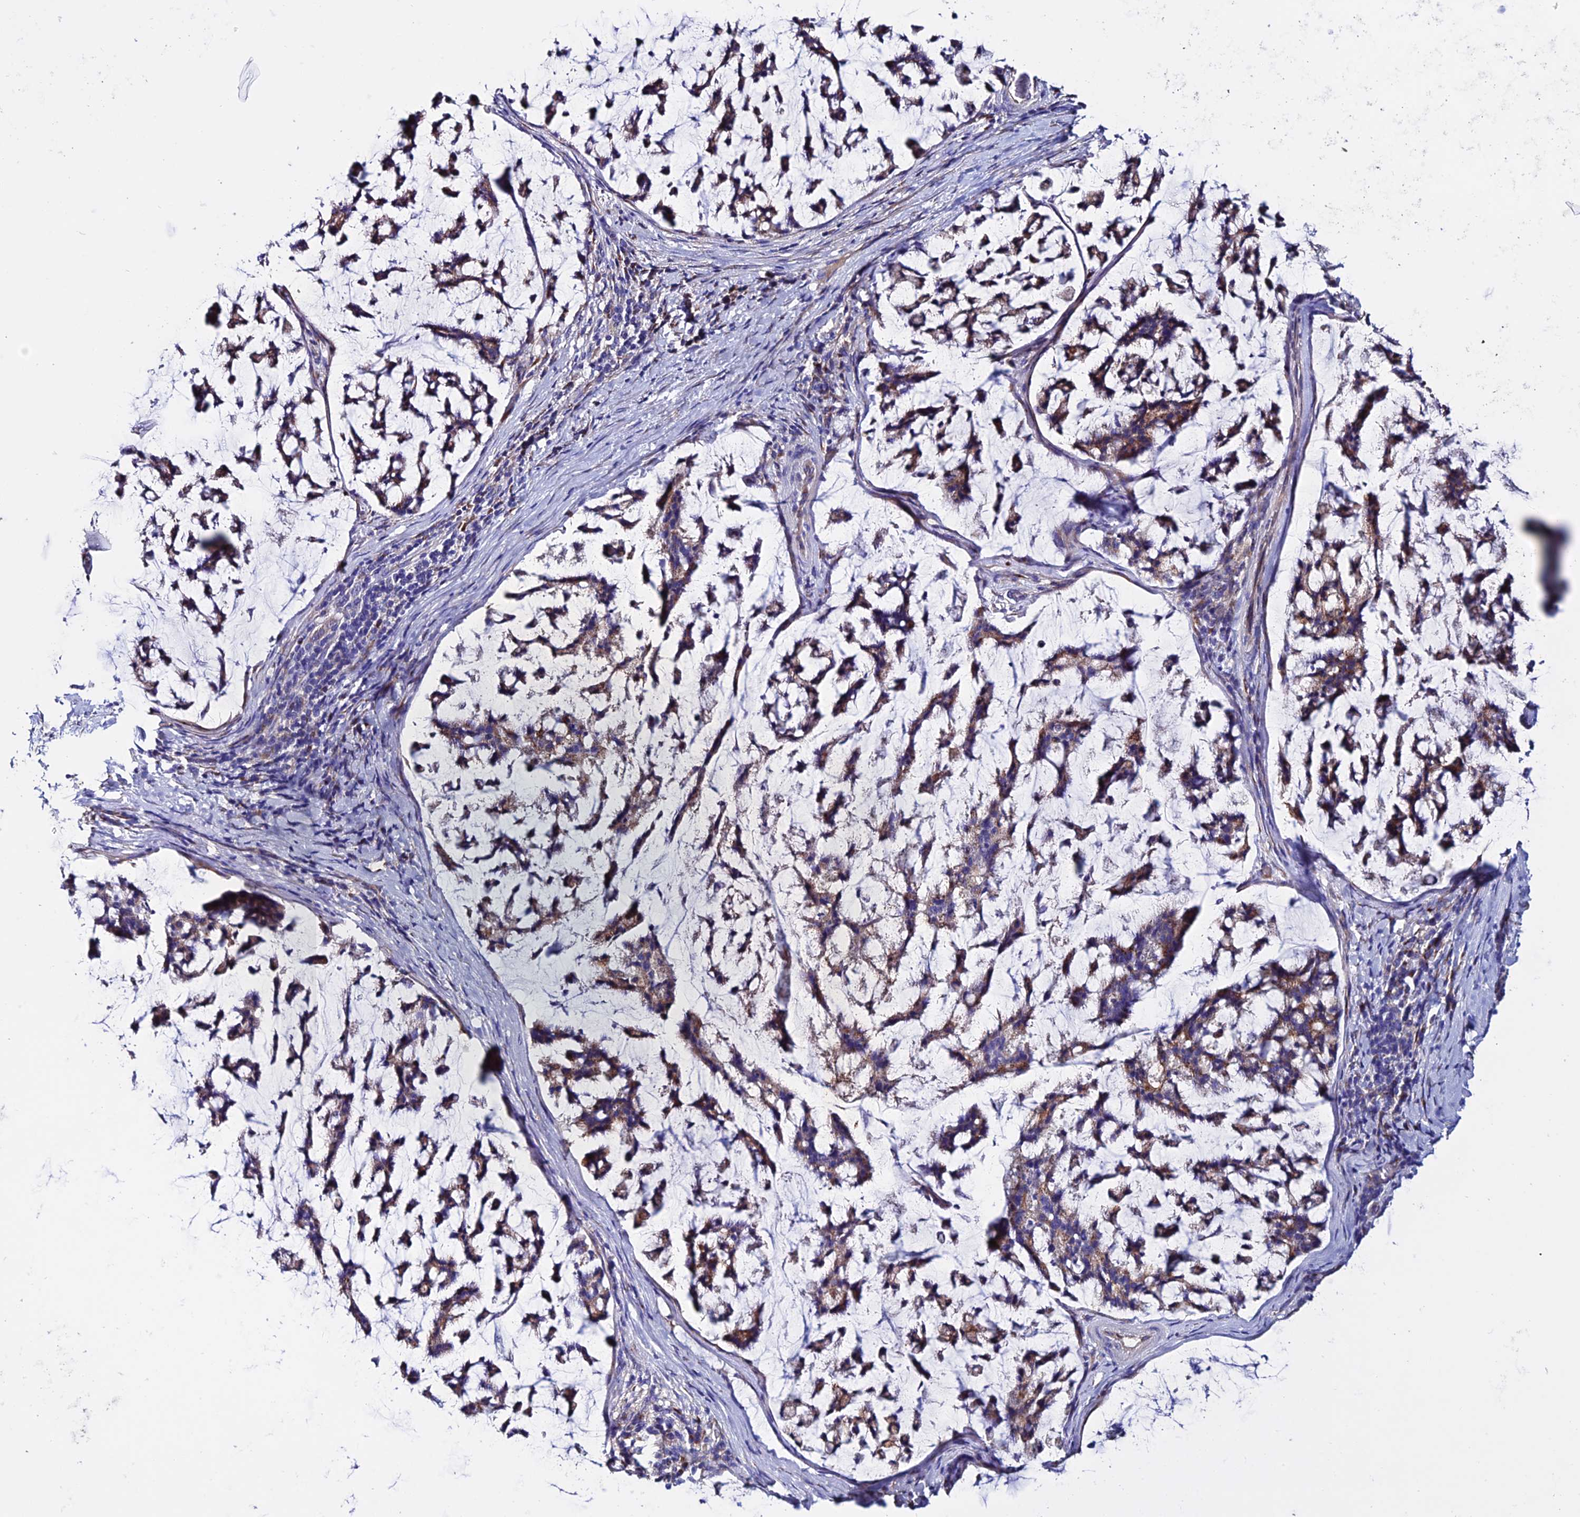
{"staining": {"intensity": "moderate", "quantity": ">75%", "location": "cytoplasmic/membranous"}, "tissue": "stomach cancer", "cell_type": "Tumor cells", "image_type": "cancer", "snomed": [{"axis": "morphology", "description": "Adenocarcinoma, NOS"}, {"axis": "topography", "description": "Stomach, lower"}], "caption": "There is medium levels of moderate cytoplasmic/membranous staining in tumor cells of stomach cancer (adenocarcinoma), as demonstrated by immunohistochemical staining (brown color).", "gene": "OR51Q1", "patient": {"sex": "male", "age": 67}}